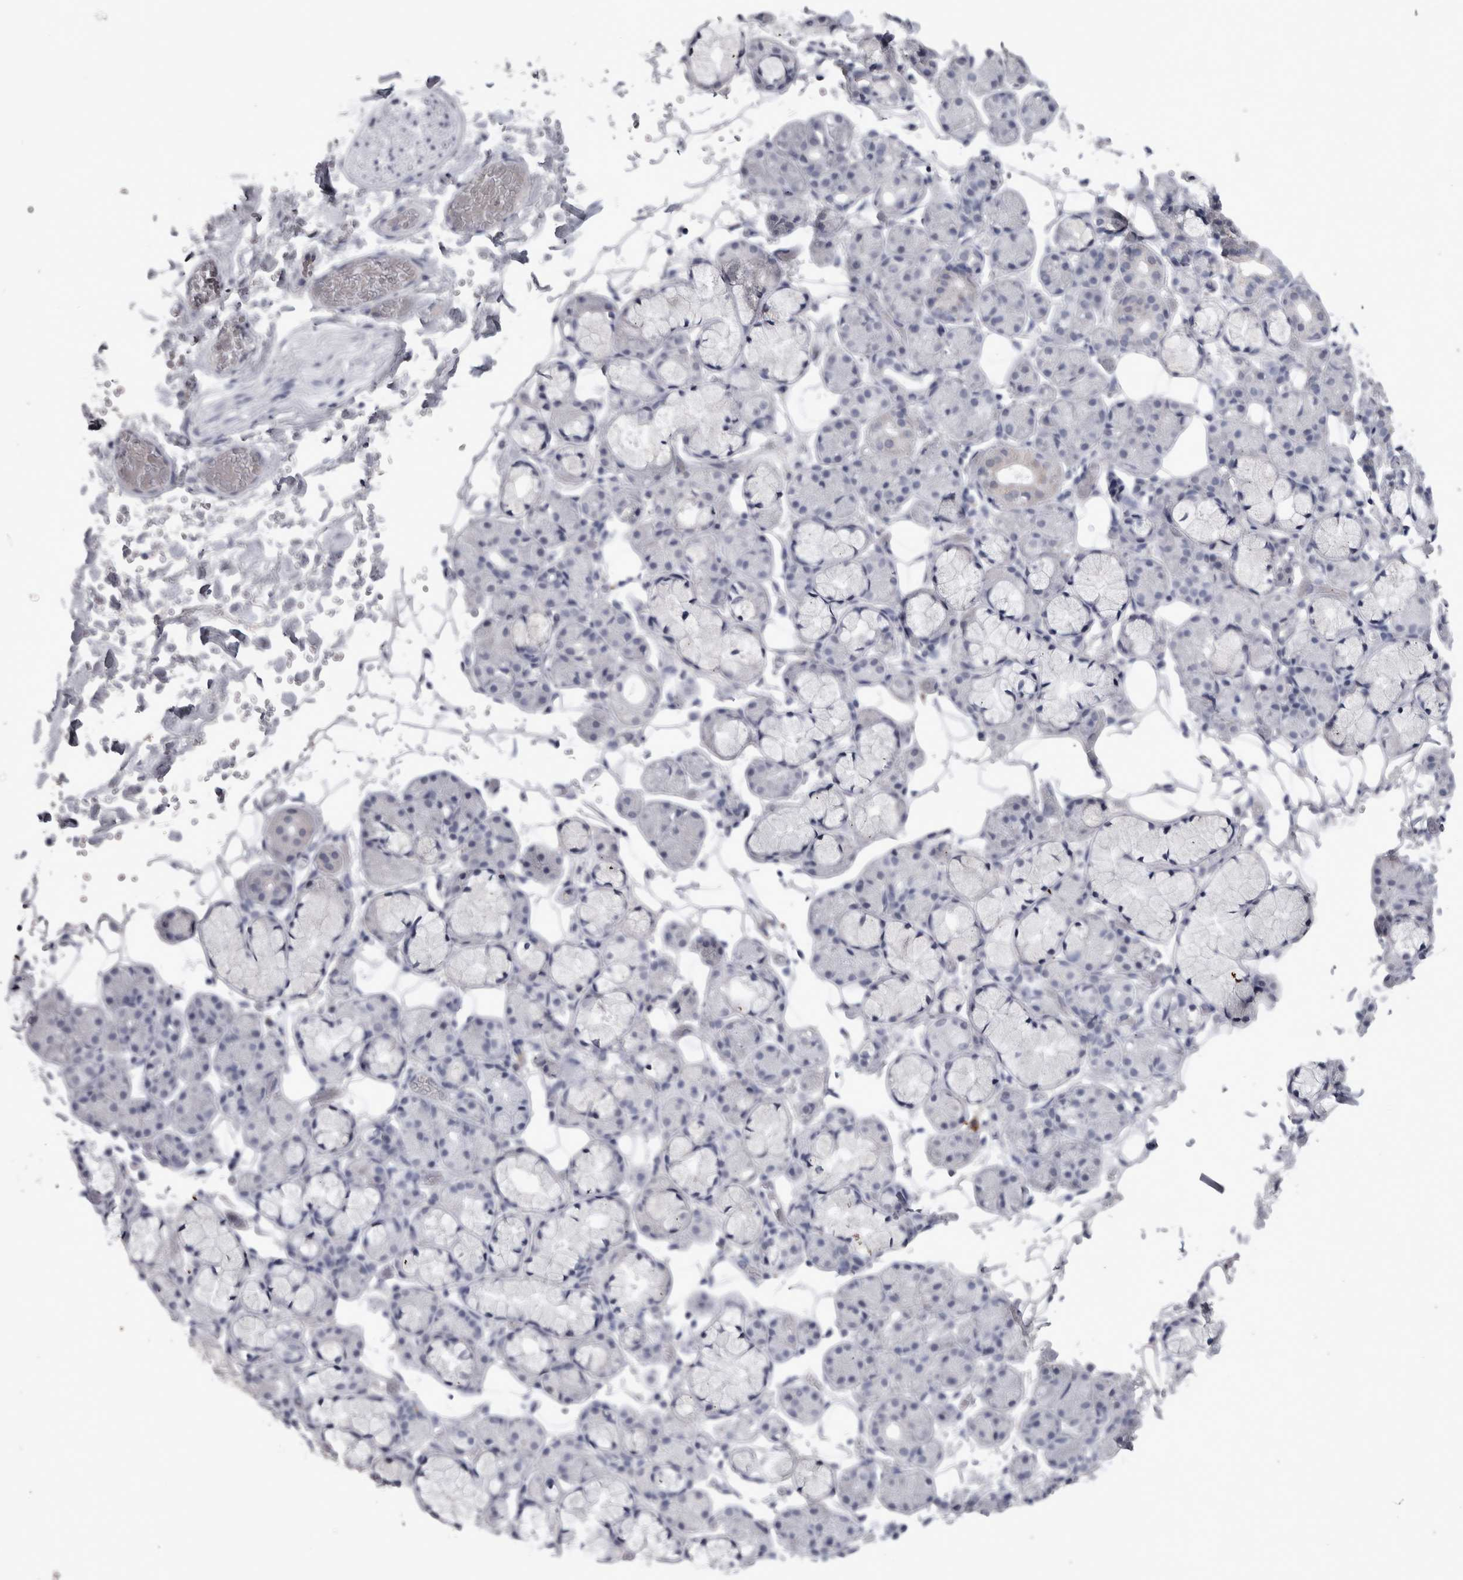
{"staining": {"intensity": "negative", "quantity": "none", "location": "none"}, "tissue": "salivary gland", "cell_type": "Glandular cells", "image_type": "normal", "snomed": [{"axis": "morphology", "description": "Normal tissue, NOS"}, {"axis": "topography", "description": "Salivary gland"}], "caption": "This micrograph is of normal salivary gland stained with immunohistochemistry to label a protein in brown with the nuclei are counter-stained blue. There is no positivity in glandular cells.", "gene": "PDX1", "patient": {"sex": "male", "age": 63}}